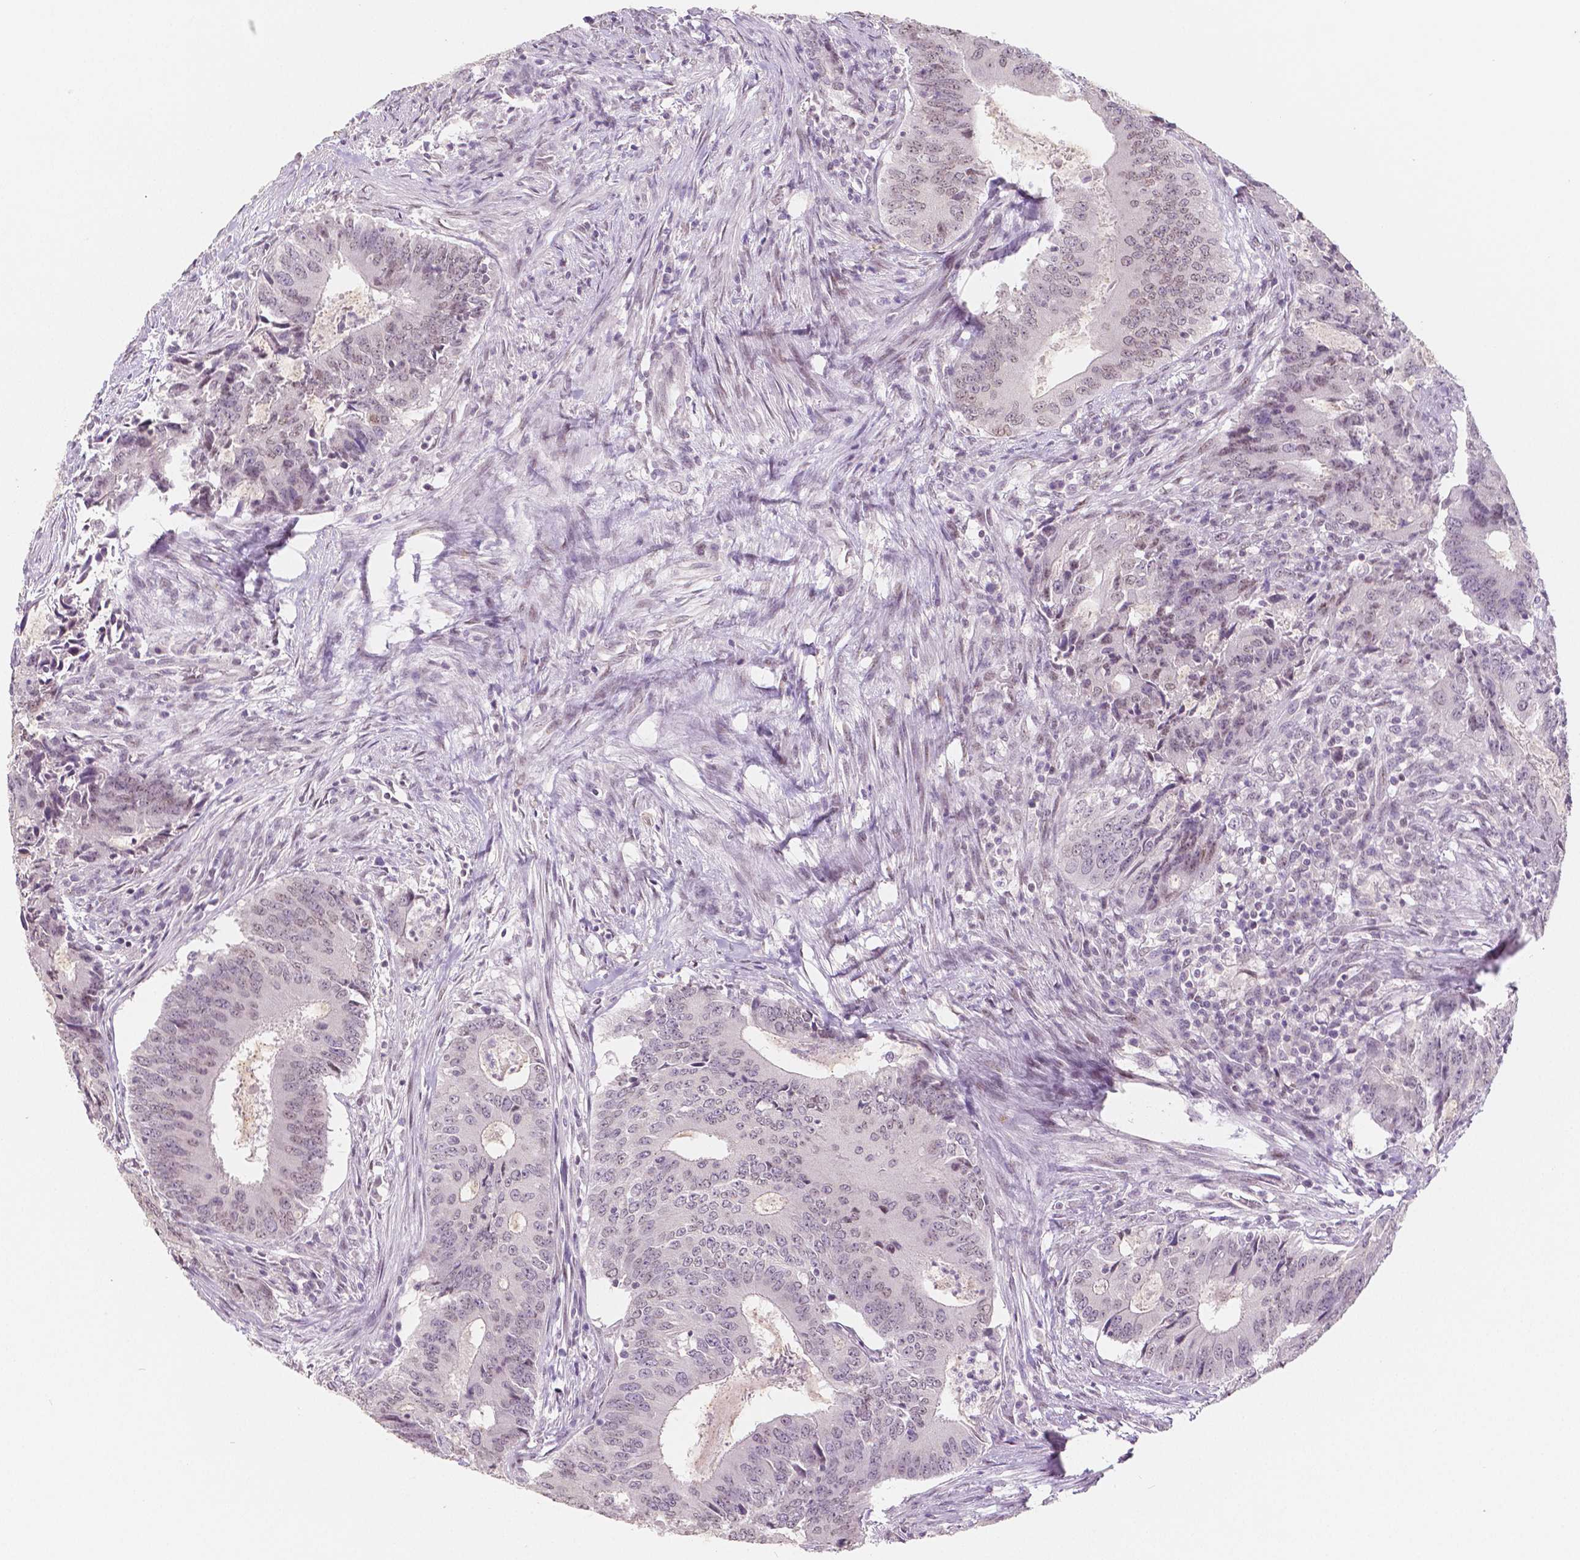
{"staining": {"intensity": "moderate", "quantity": "25%-75%", "location": "nuclear"}, "tissue": "colorectal cancer", "cell_type": "Tumor cells", "image_type": "cancer", "snomed": [{"axis": "morphology", "description": "Adenocarcinoma, NOS"}, {"axis": "topography", "description": "Colon"}], "caption": "The immunohistochemical stain highlights moderate nuclear expression in tumor cells of colorectal cancer (adenocarcinoma) tissue. The protein is shown in brown color, while the nuclei are stained blue.", "gene": "KDM5B", "patient": {"sex": "male", "age": 67}}